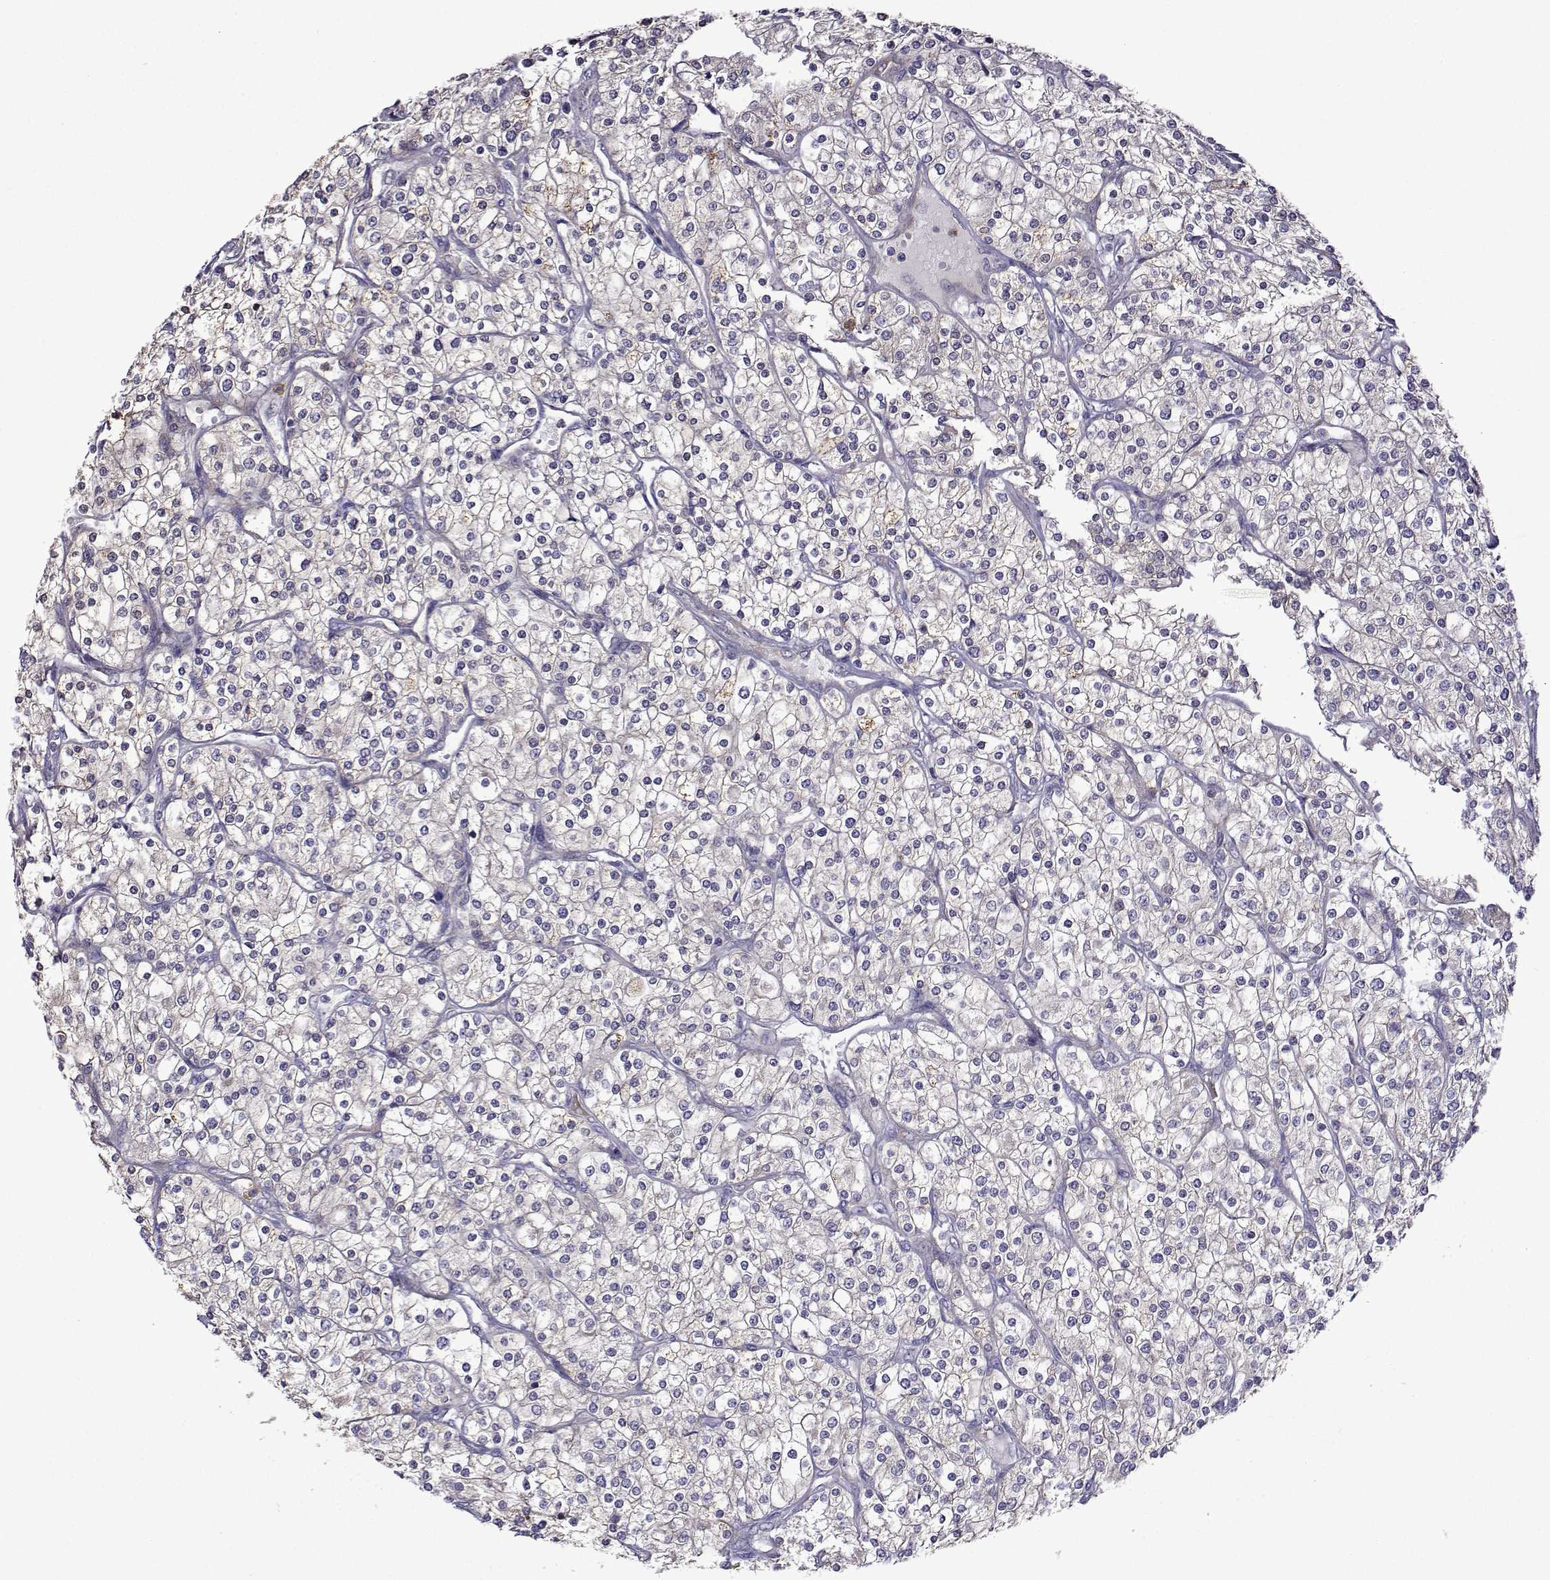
{"staining": {"intensity": "negative", "quantity": "none", "location": "none"}, "tissue": "renal cancer", "cell_type": "Tumor cells", "image_type": "cancer", "snomed": [{"axis": "morphology", "description": "Adenocarcinoma, NOS"}, {"axis": "topography", "description": "Kidney"}], "caption": "A high-resolution histopathology image shows immunohistochemistry (IHC) staining of adenocarcinoma (renal), which exhibits no significant expression in tumor cells.", "gene": "SULT2A1", "patient": {"sex": "male", "age": 80}}